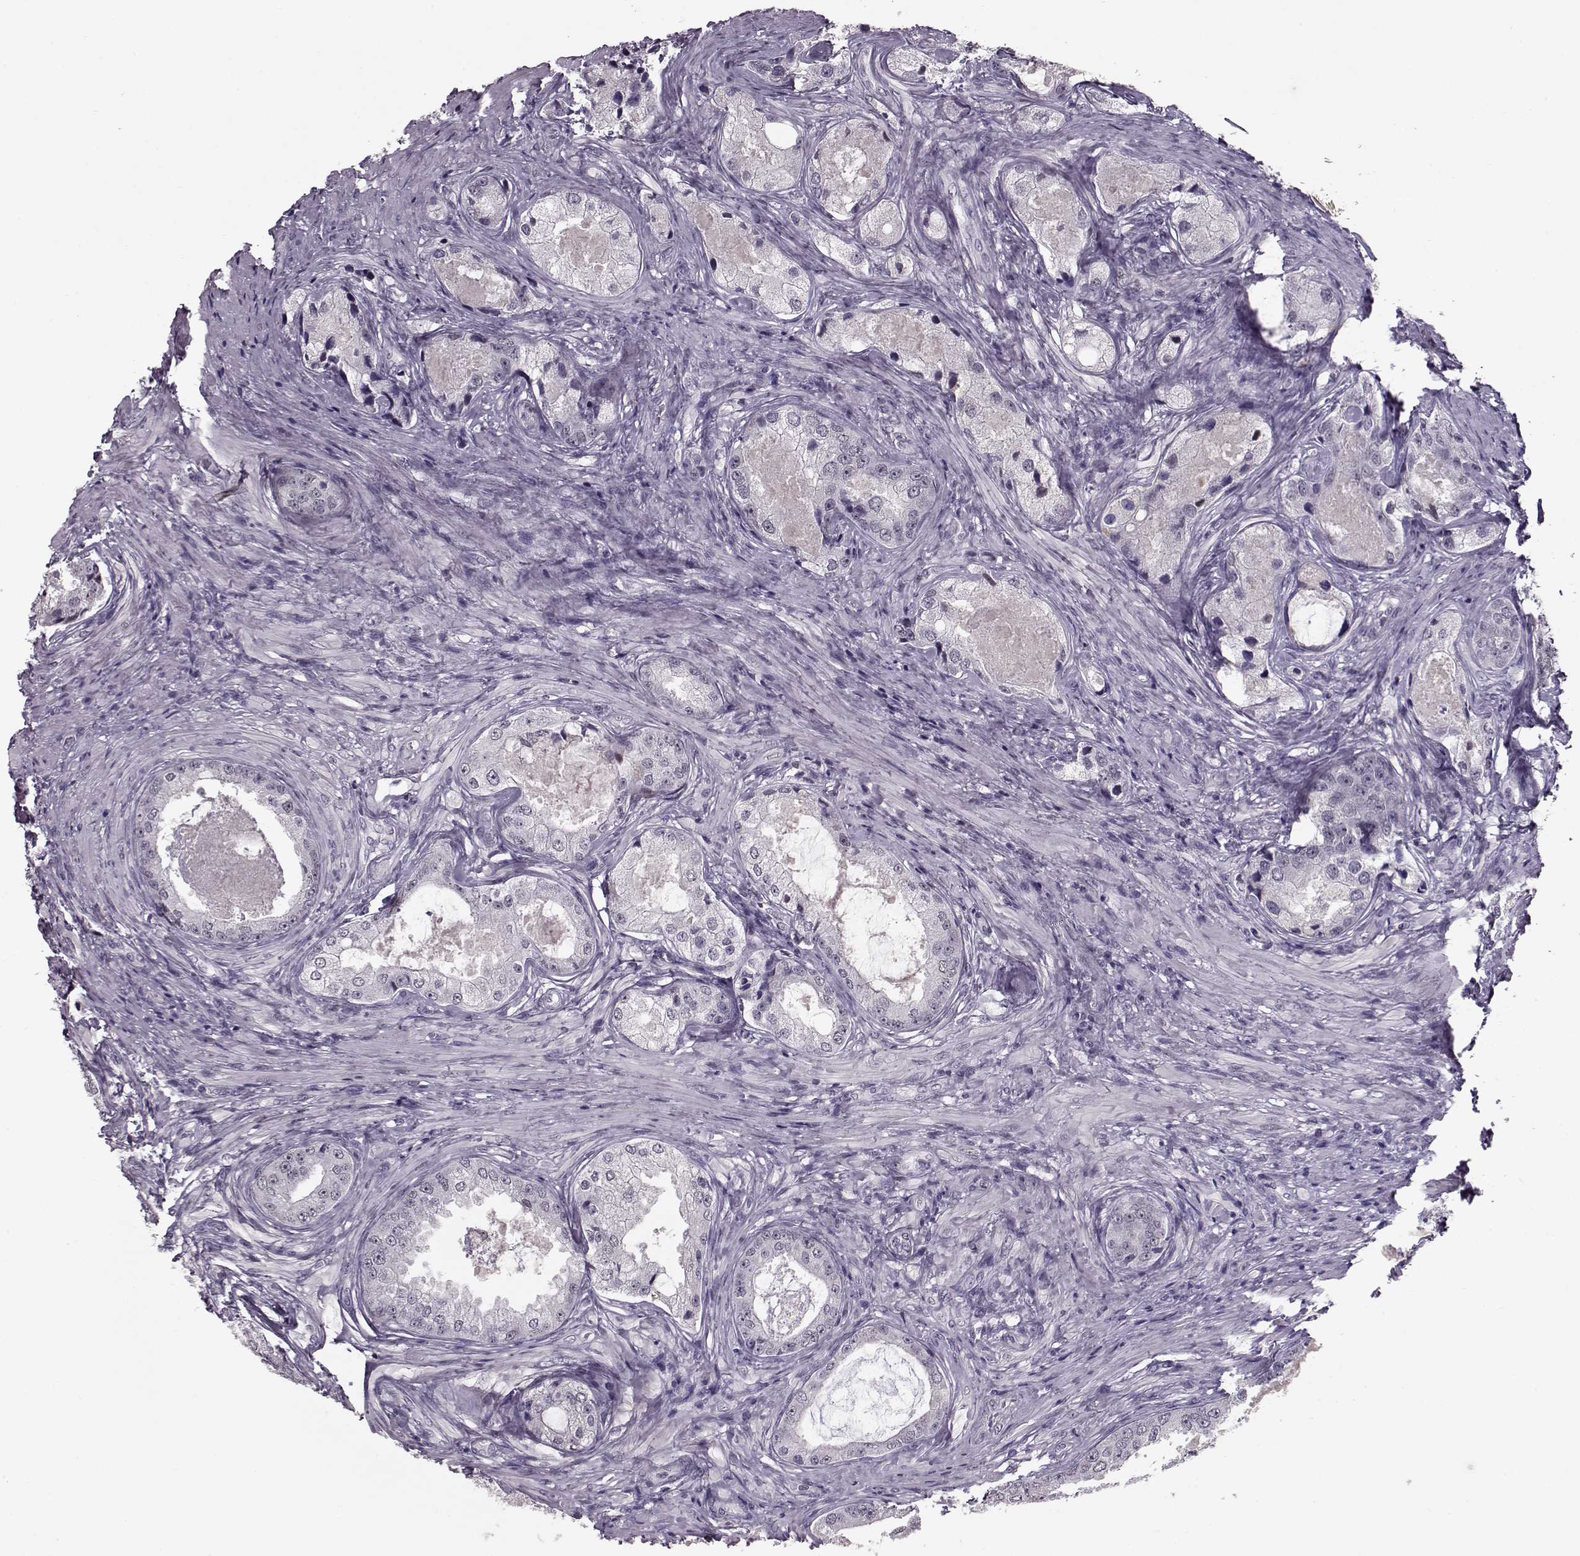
{"staining": {"intensity": "negative", "quantity": "none", "location": "none"}, "tissue": "prostate cancer", "cell_type": "Tumor cells", "image_type": "cancer", "snomed": [{"axis": "morphology", "description": "Adenocarcinoma, Low grade"}, {"axis": "topography", "description": "Prostate"}], "caption": "This histopathology image is of prostate low-grade adenocarcinoma stained with immunohistochemistry to label a protein in brown with the nuclei are counter-stained blue. There is no staining in tumor cells.", "gene": "RP1L1", "patient": {"sex": "male", "age": 68}}